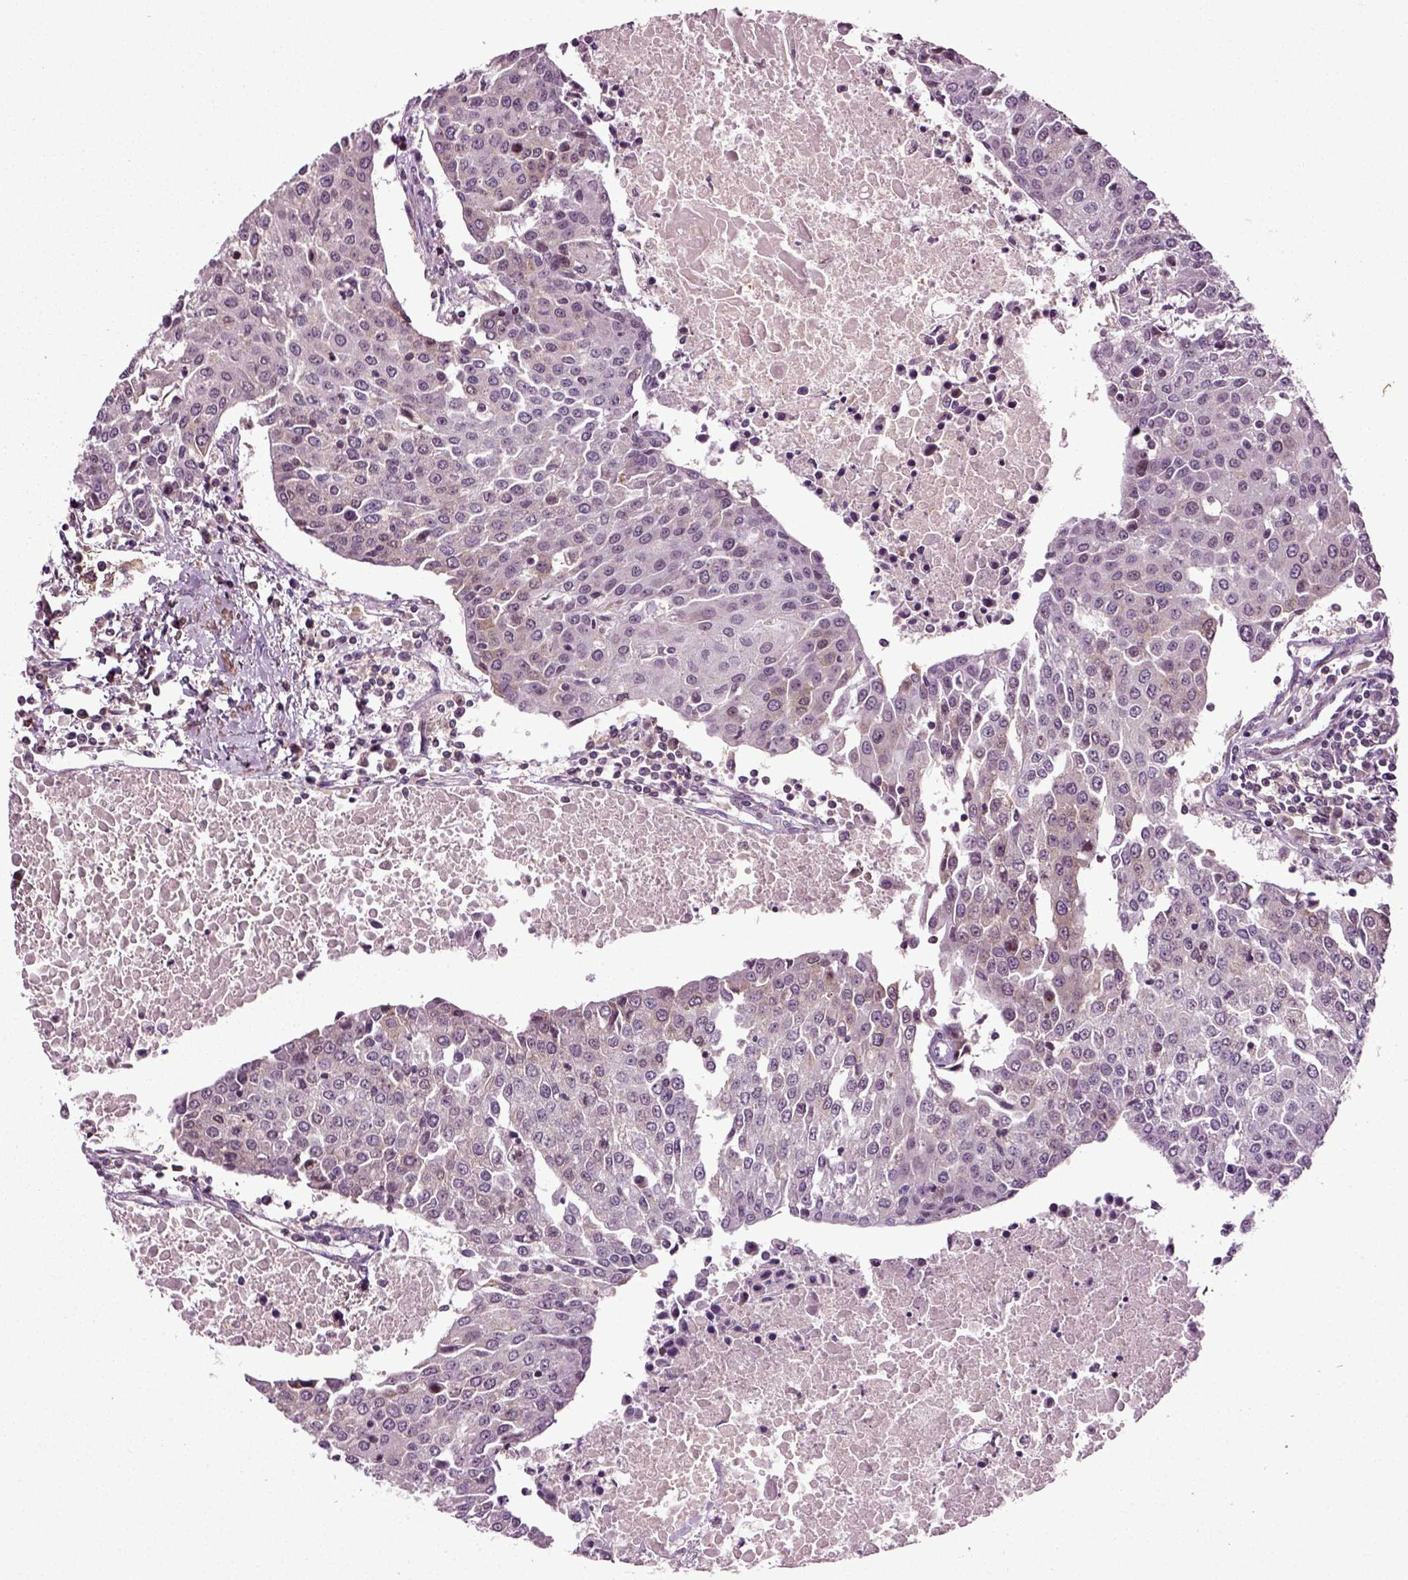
{"staining": {"intensity": "negative", "quantity": "none", "location": "none"}, "tissue": "urothelial cancer", "cell_type": "Tumor cells", "image_type": "cancer", "snomed": [{"axis": "morphology", "description": "Urothelial carcinoma, High grade"}, {"axis": "topography", "description": "Urinary bladder"}], "caption": "The histopathology image reveals no significant positivity in tumor cells of urothelial cancer.", "gene": "KNSTRN", "patient": {"sex": "female", "age": 85}}